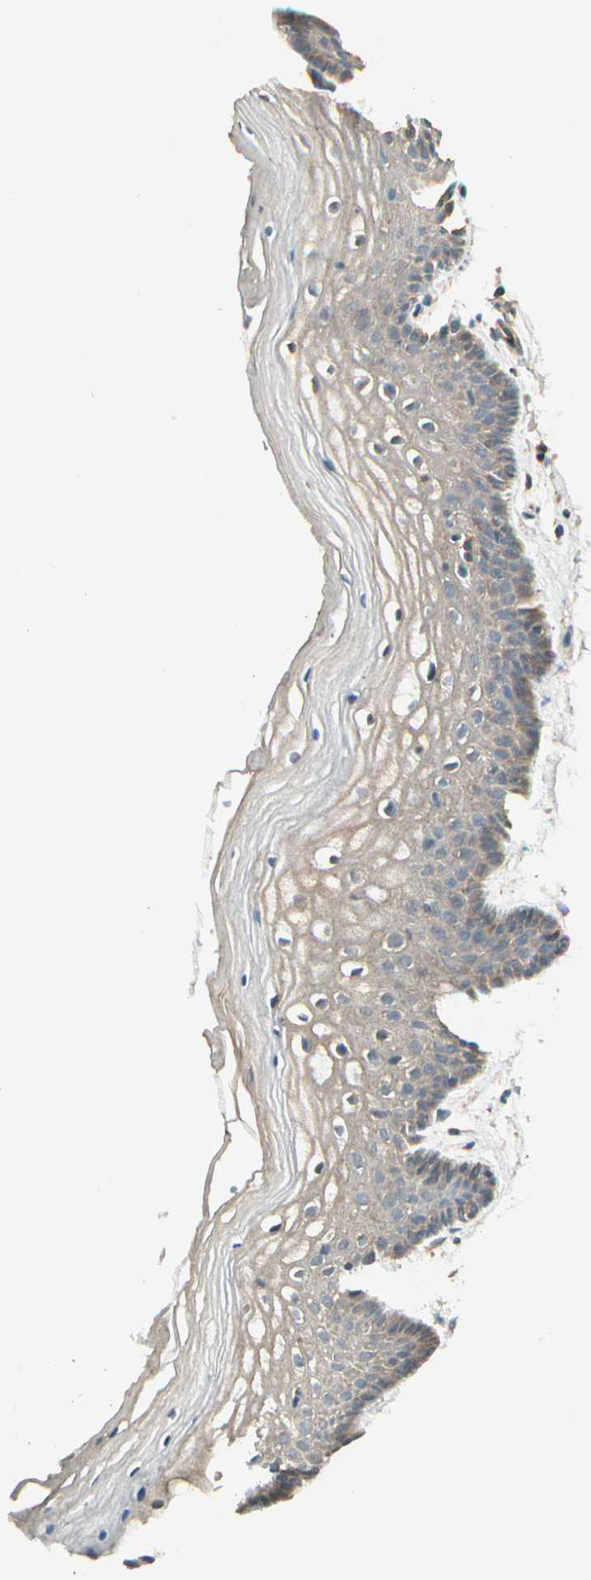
{"staining": {"intensity": "weak", "quantity": "<25%", "location": "cytoplasmic/membranous"}, "tissue": "vagina", "cell_type": "Squamous epithelial cells", "image_type": "normal", "snomed": [{"axis": "morphology", "description": "Normal tissue, NOS"}, {"axis": "topography", "description": "Vagina"}], "caption": "High power microscopy image of an immunohistochemistry micrograph of normal vagina, revealing no significant staining in squamous epithelial cells. (DAB immunohistochemistry (IHC) with hematoxylin counter stain).", "gene": "ACVR1", "patient": {"sex": "female", "age": 46}}